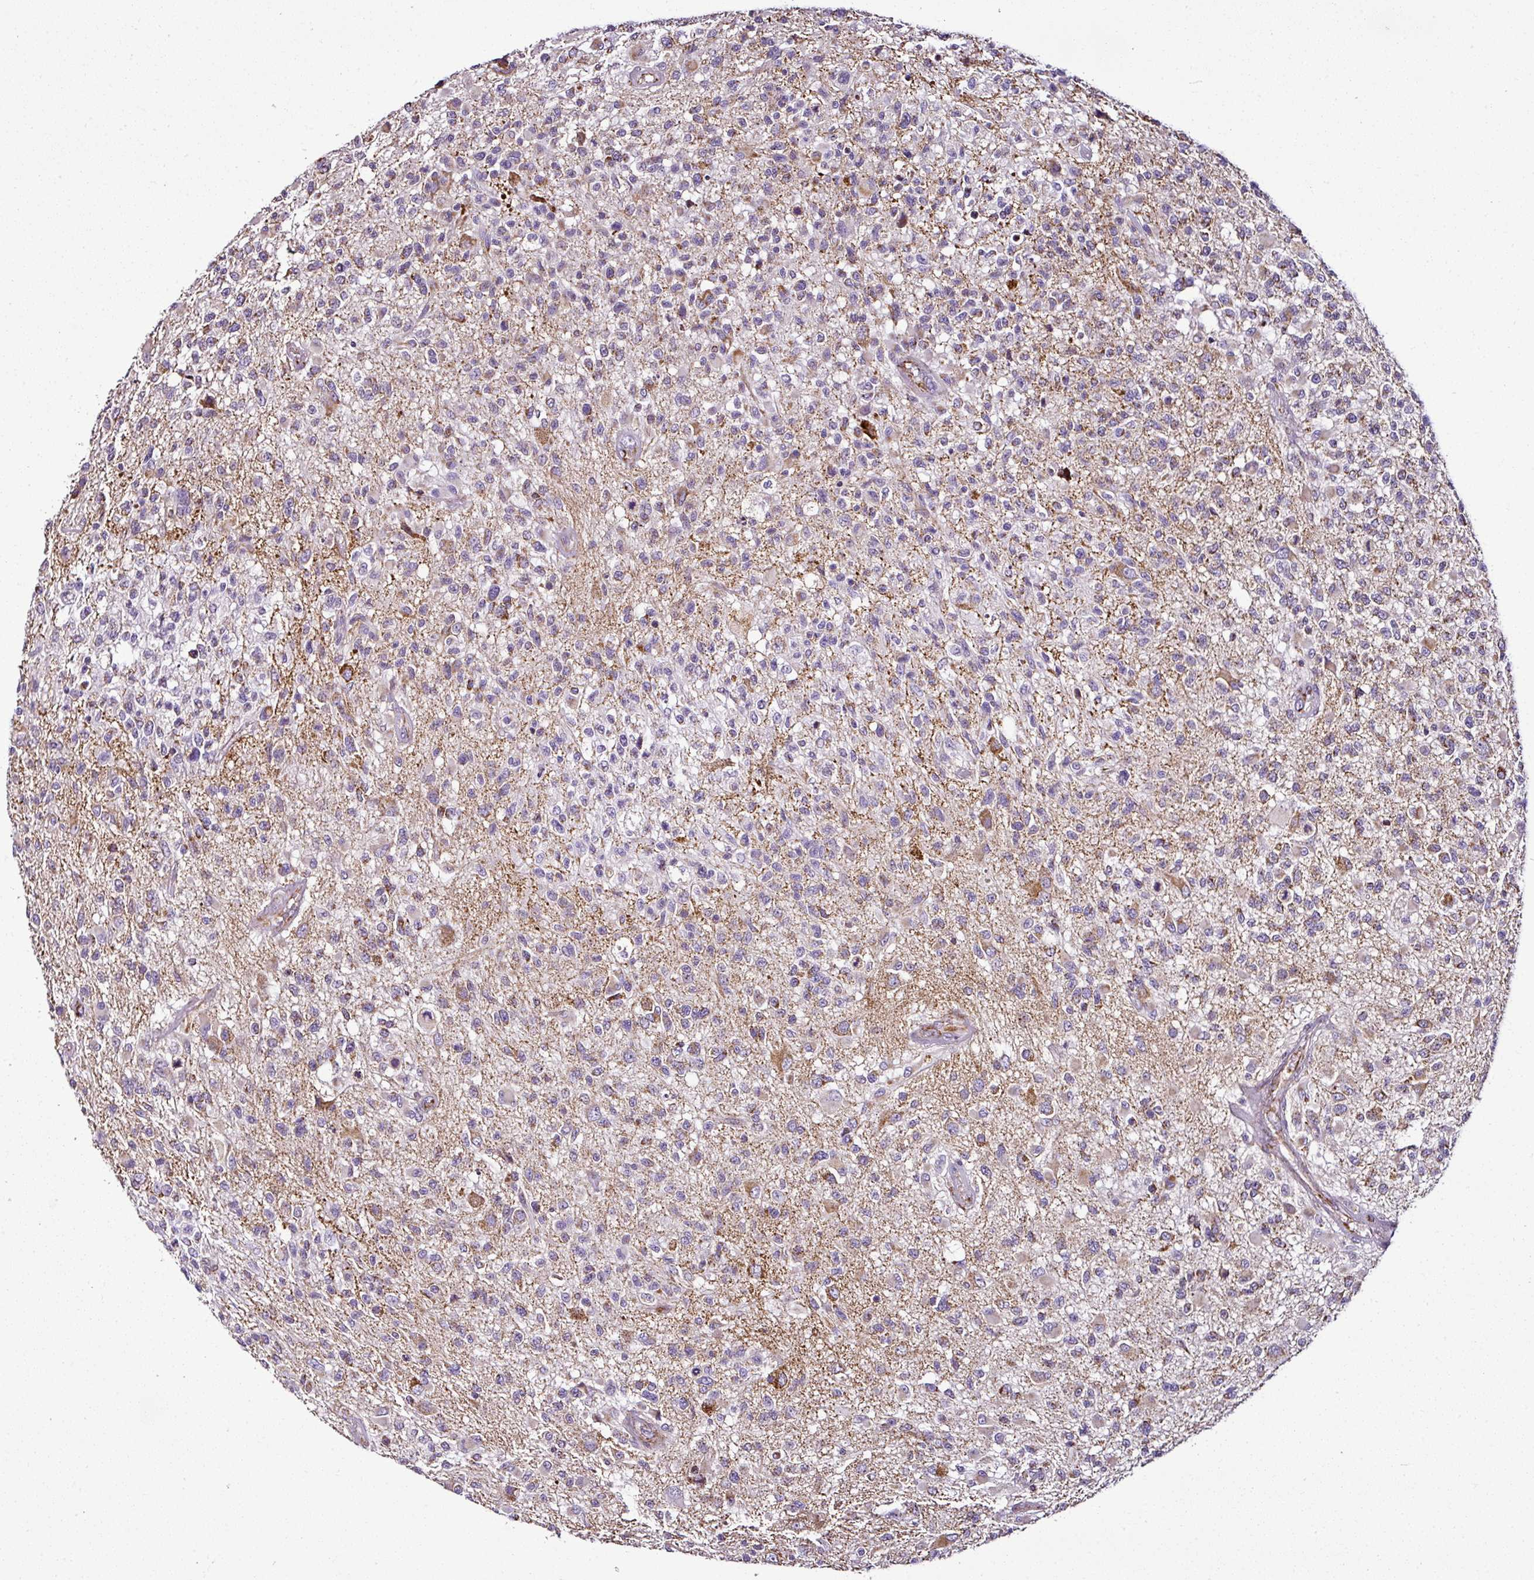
{"staining": {"intensity": "weak", "quantity": "25%-75%", "location": "cytoplasmic/membranous"}, "tissue": "glioma", "cell_type": "Tumor cells", "image_type": "cancer", "snomed": [{"axis": "morphology", "description": "Glioma, malignant, High grade"}, {"axis": "morphology", "description": "Glioblastoma, NOS"}, {"axis": "topography", "description": "Brain"}], "caption": "Human glioma stained with a brown dye reveals weak cytoplasmic/membranous positive expression in about 25%-75% of tumor cells.", "gene": "DPAGT1", "patient": {"sex": "male", "age": 60}}